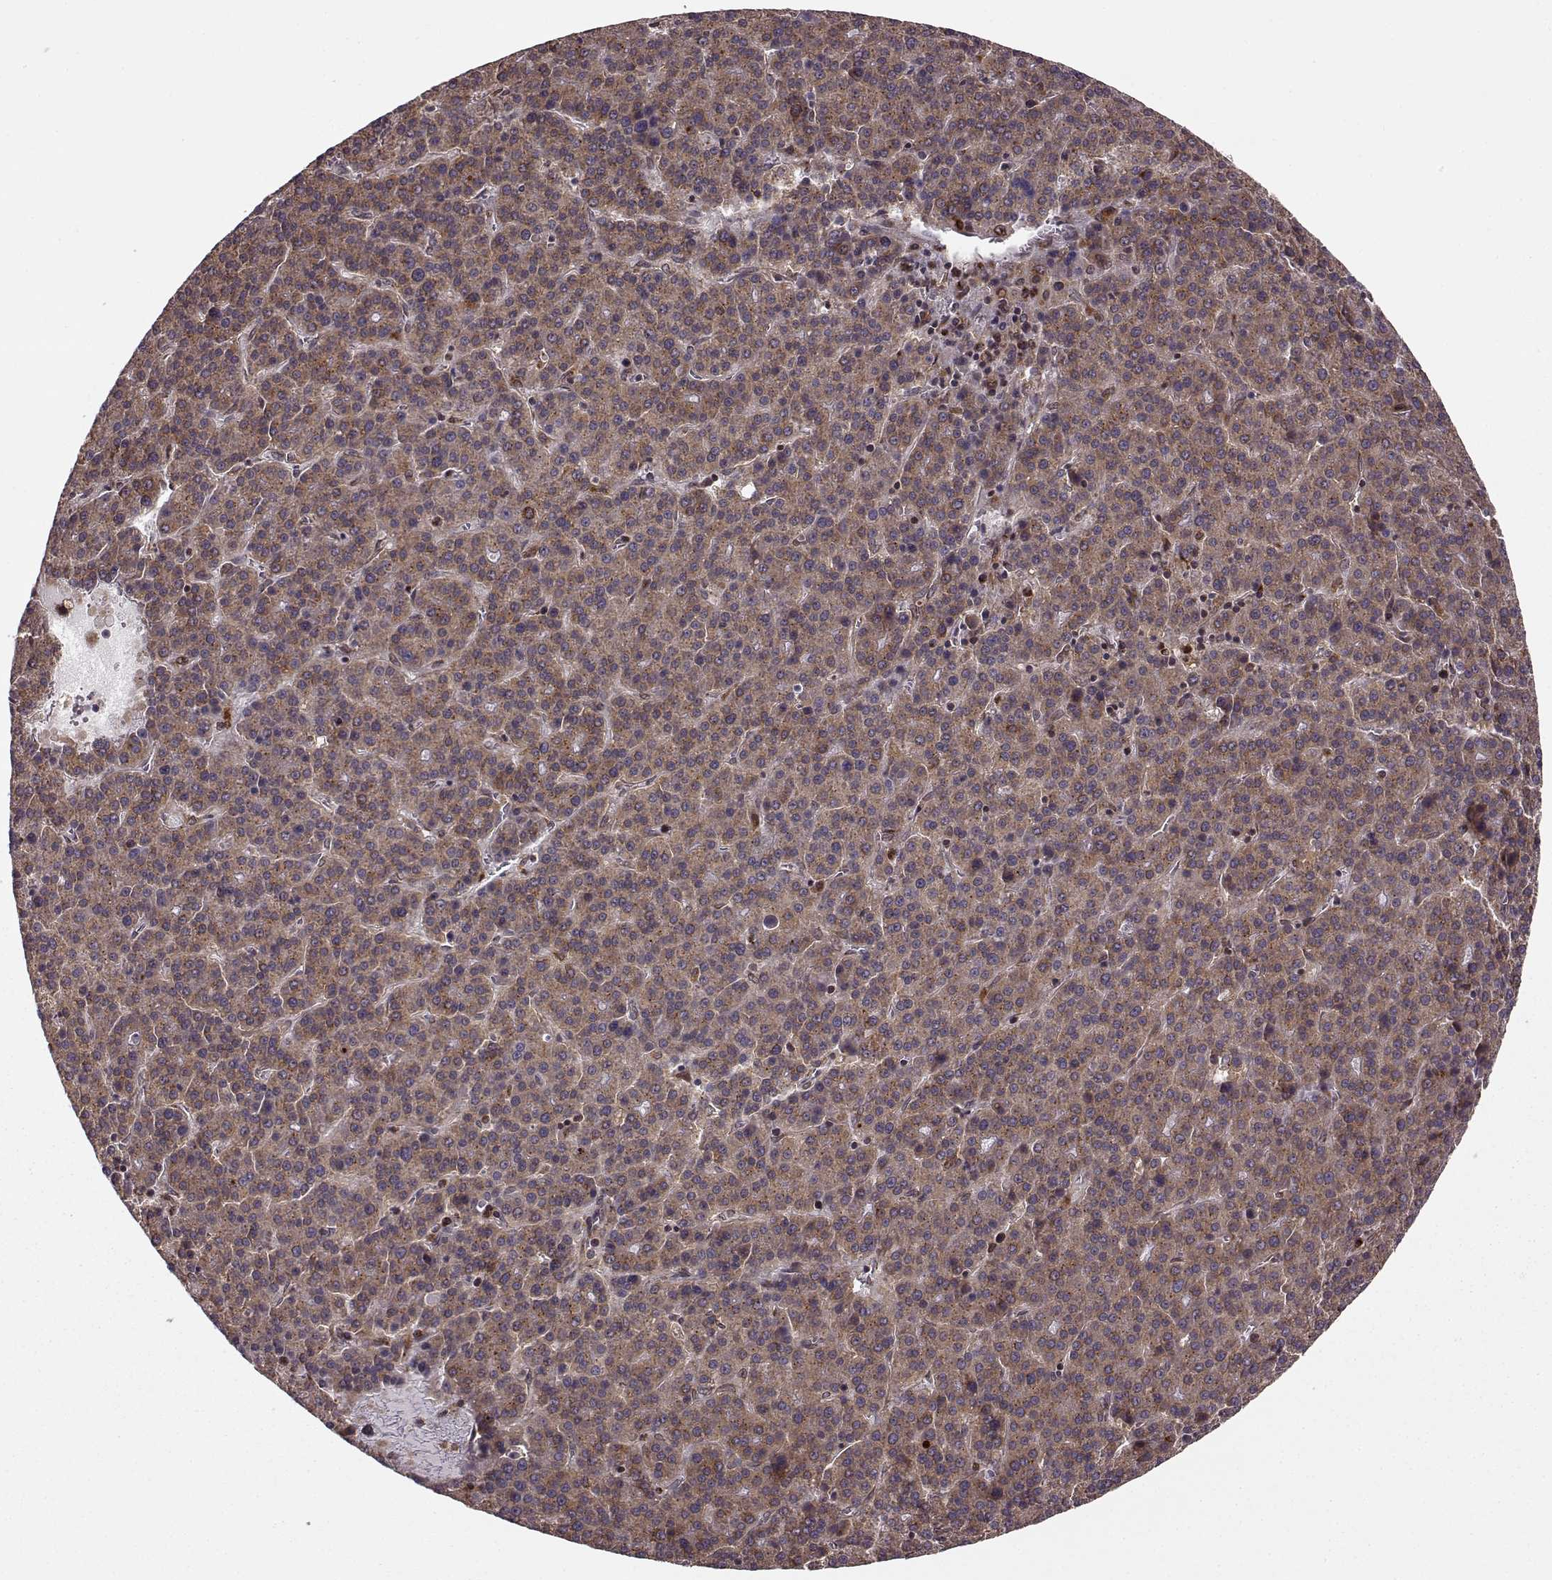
{"staining": {"intensity": "moderate", "quantity": ">75%", "location": "cytoplasmic/membranous"}, "tissue": "liver cancer", "cell_type": "Tumor cells", "image_type": "cancer", "snomed": [{"axis": "morphology", "description": "Carcinoma, Hepatocellular, NOS"}, {"axis": "topography", "description": "Liver"}], "caption": "Liver hepatocellular carcinoma stained for a protein (brown) demonstrates moderate cytoplasmic/membranous positive staining in about >75% of tumor cells.", "gene": "YIPF5", "patient": {"sex": "female", "age": 58}}